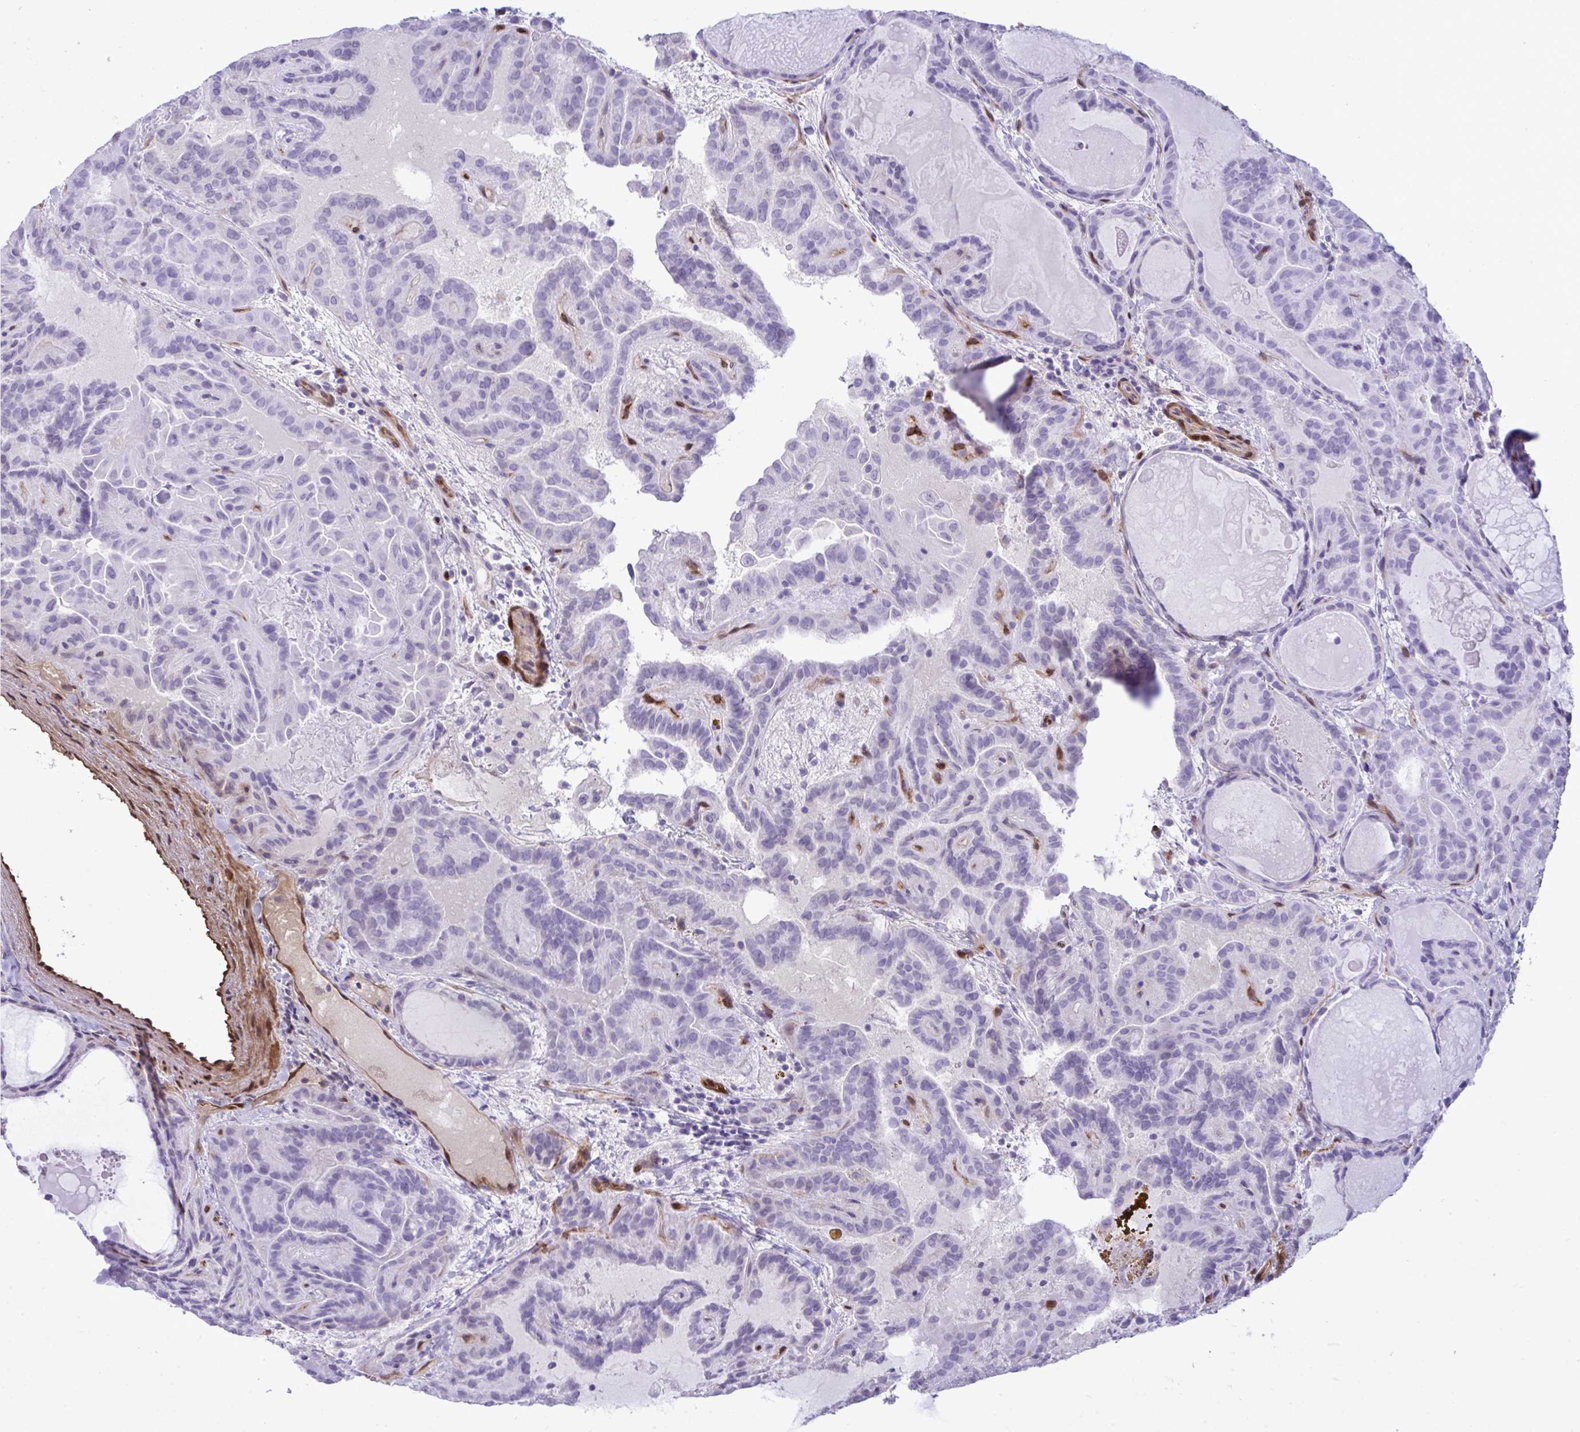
{"staining": {"intensity": "negative", "quantity": "none", "location": "none"}, "tissue": "thyroid cancer", "cell_type": "Tumor cells", "image_type": "cancer", "snomed": [{"axis": "morphology", "description": "Papillary adenocarcinoma, NOS"}, {"axis": "topography", "description": "Thyroid gland"}], "caption": "Photomicrograph shows no protein staining in tumor cells of thyroid papillary adenocarcinoma tissue.", "gene": "LIMS2", "patient": {"sex": "female", "age": 46}}